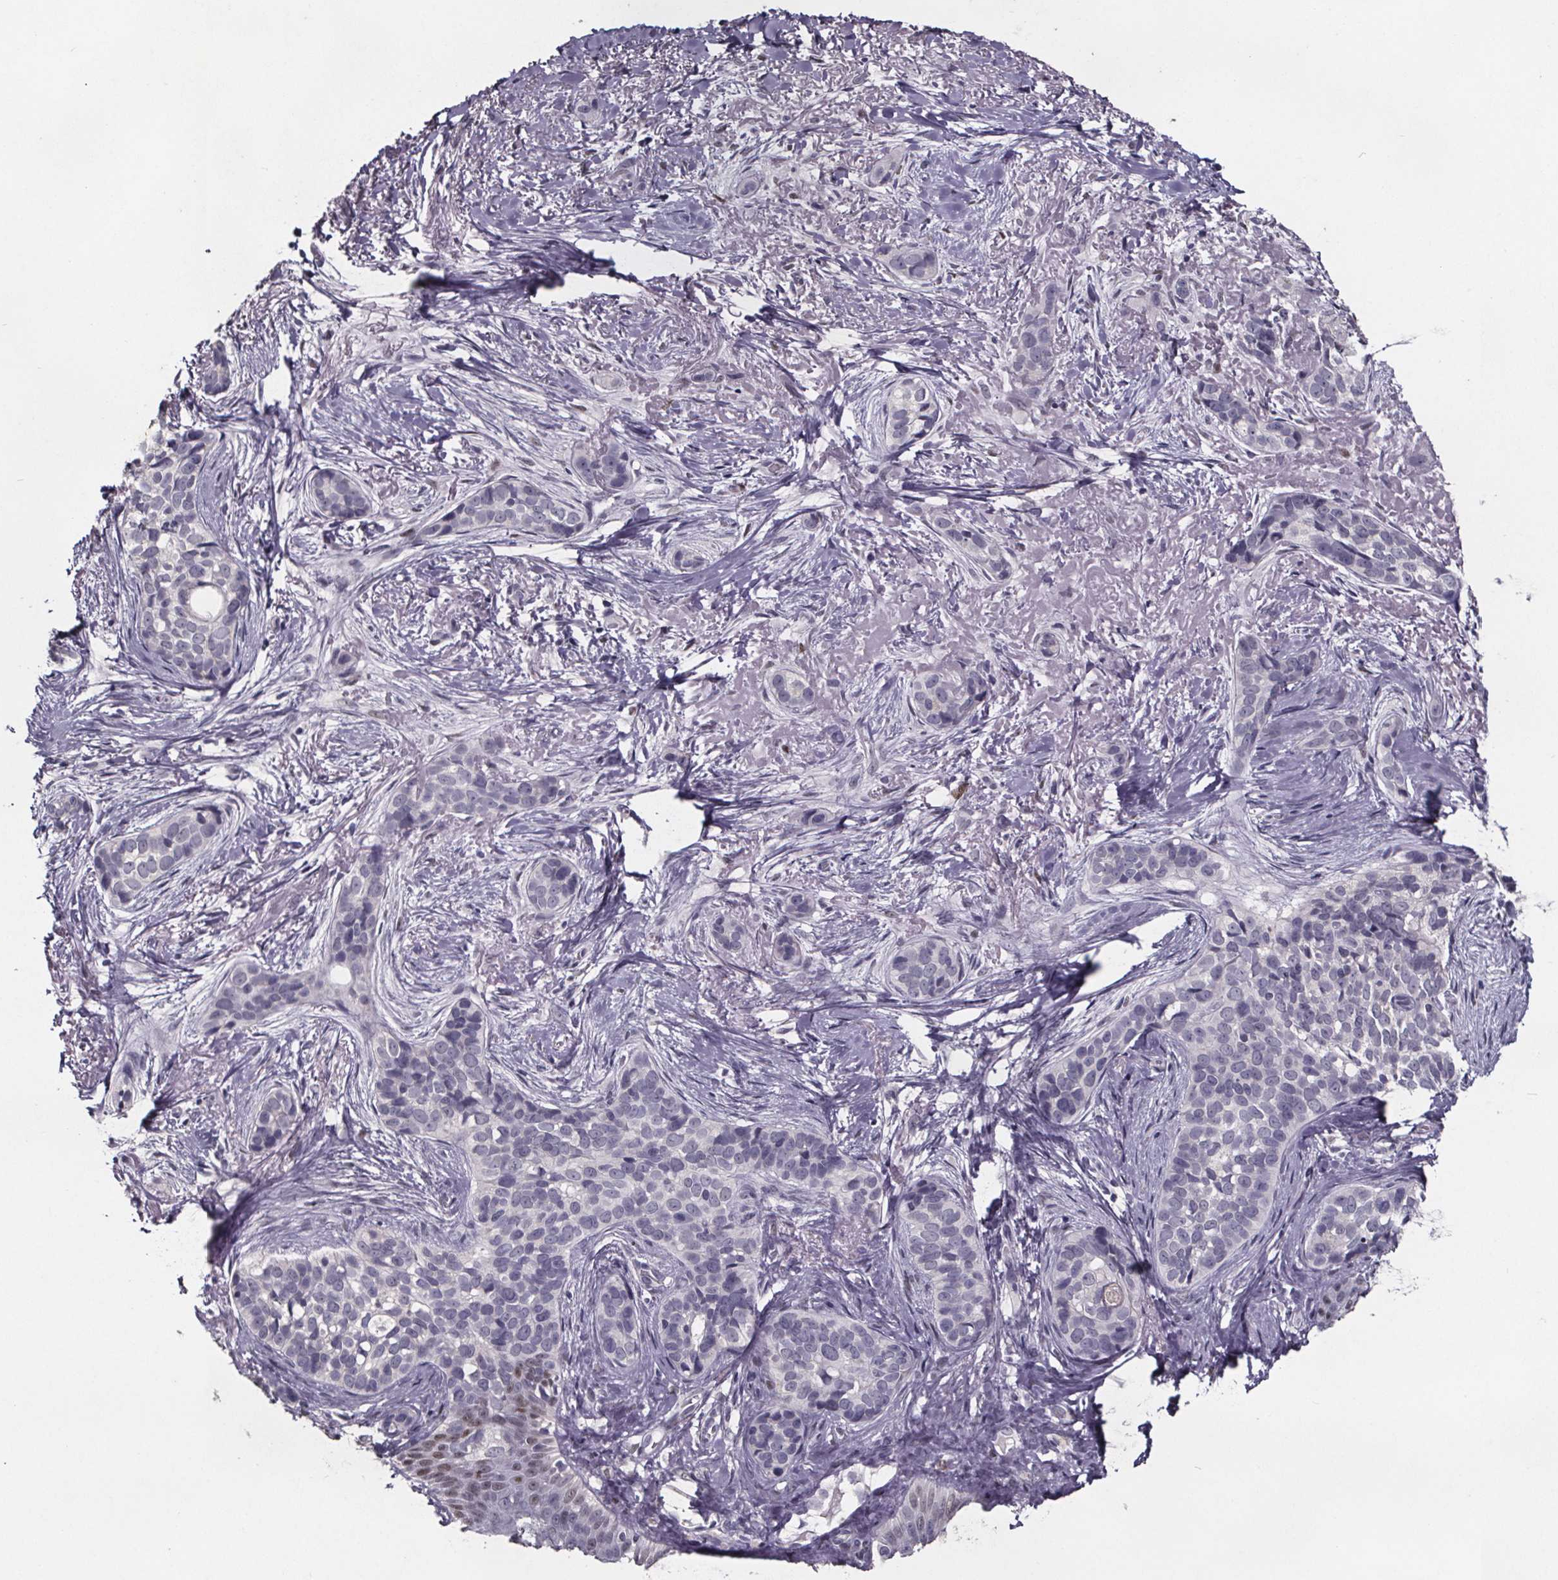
{"staining": {"intensity": "negative", "quantity": "none", "location": "none"}, "tissue": "skin cancer", "cell_type": "Tumor cells", "image_type": "cancer", "snomed": [{"axis": "morphology", "description": "Basal cell carcinoma"}, {"axis": "topography", "description": "Skin"}], "caption": "The histopathology image shows no staining of tumor cells in basal cell carcinoma (skin).", "gene": "AR", "patient": {"sex": "male", "age": 87}}